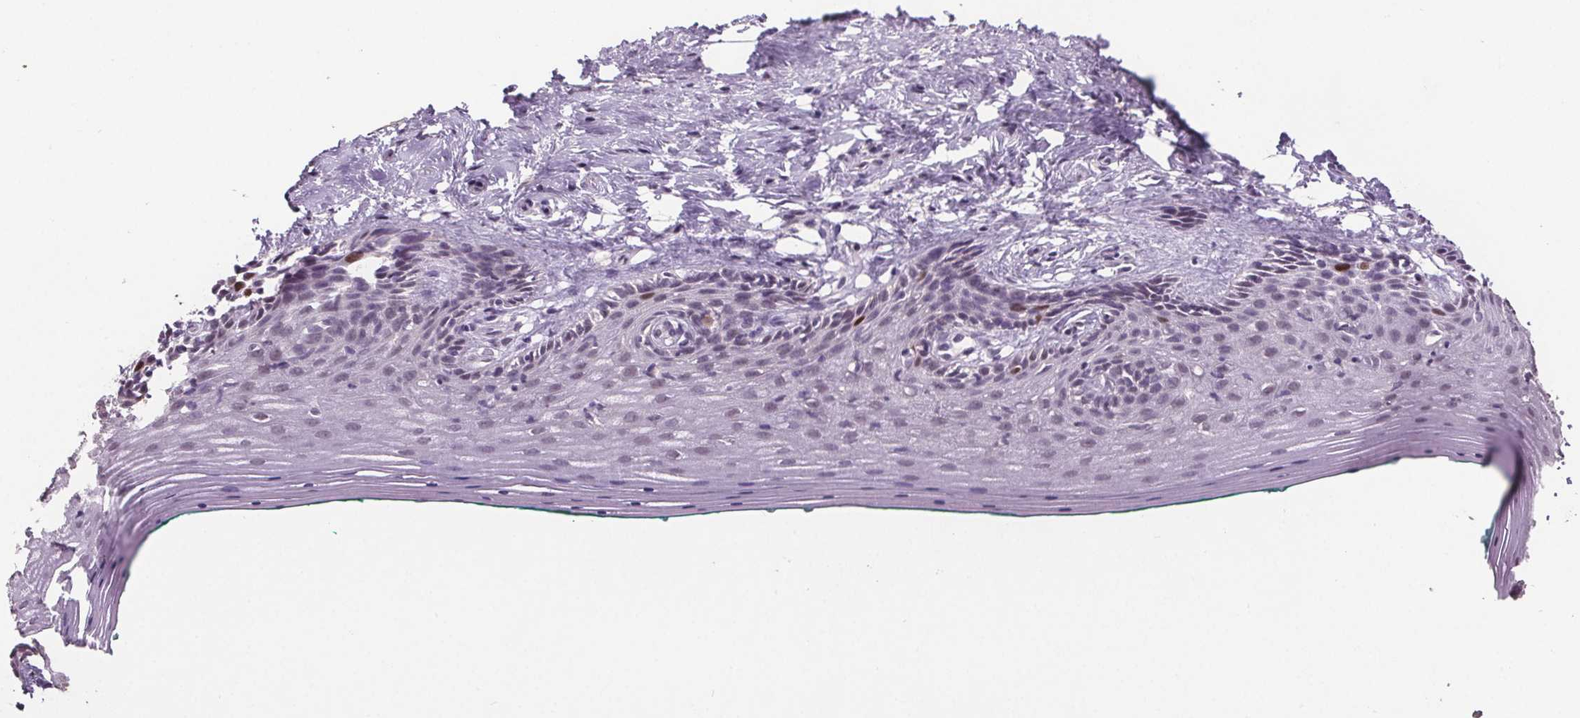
{"staining": {"intensity": "moderate", "quantity": "<25%", "location": "nuclear"}, "tissue": "vagina", "cell_type": "Squamous epithelial cells", "image_type": "normal", "snomed": [{"axis": "morphology", "description": "Normal tissue, NOS"}, {"axis": "topography", "description": "Vagina"}], "caption": "Immunohistochemistry (IHC) staining of benign vagina, which exhibits low levels of moderate nuclear positivity in approximately <25% of squamous epithelial cells indicating moderate nuclear protein positivity. The staining was performed using DAB (brown) for protein detection and nuclei were counterstained in hematoxylin (blue).", "gene": "CENPF", "patient": {"sex": "female", "age": 45}}